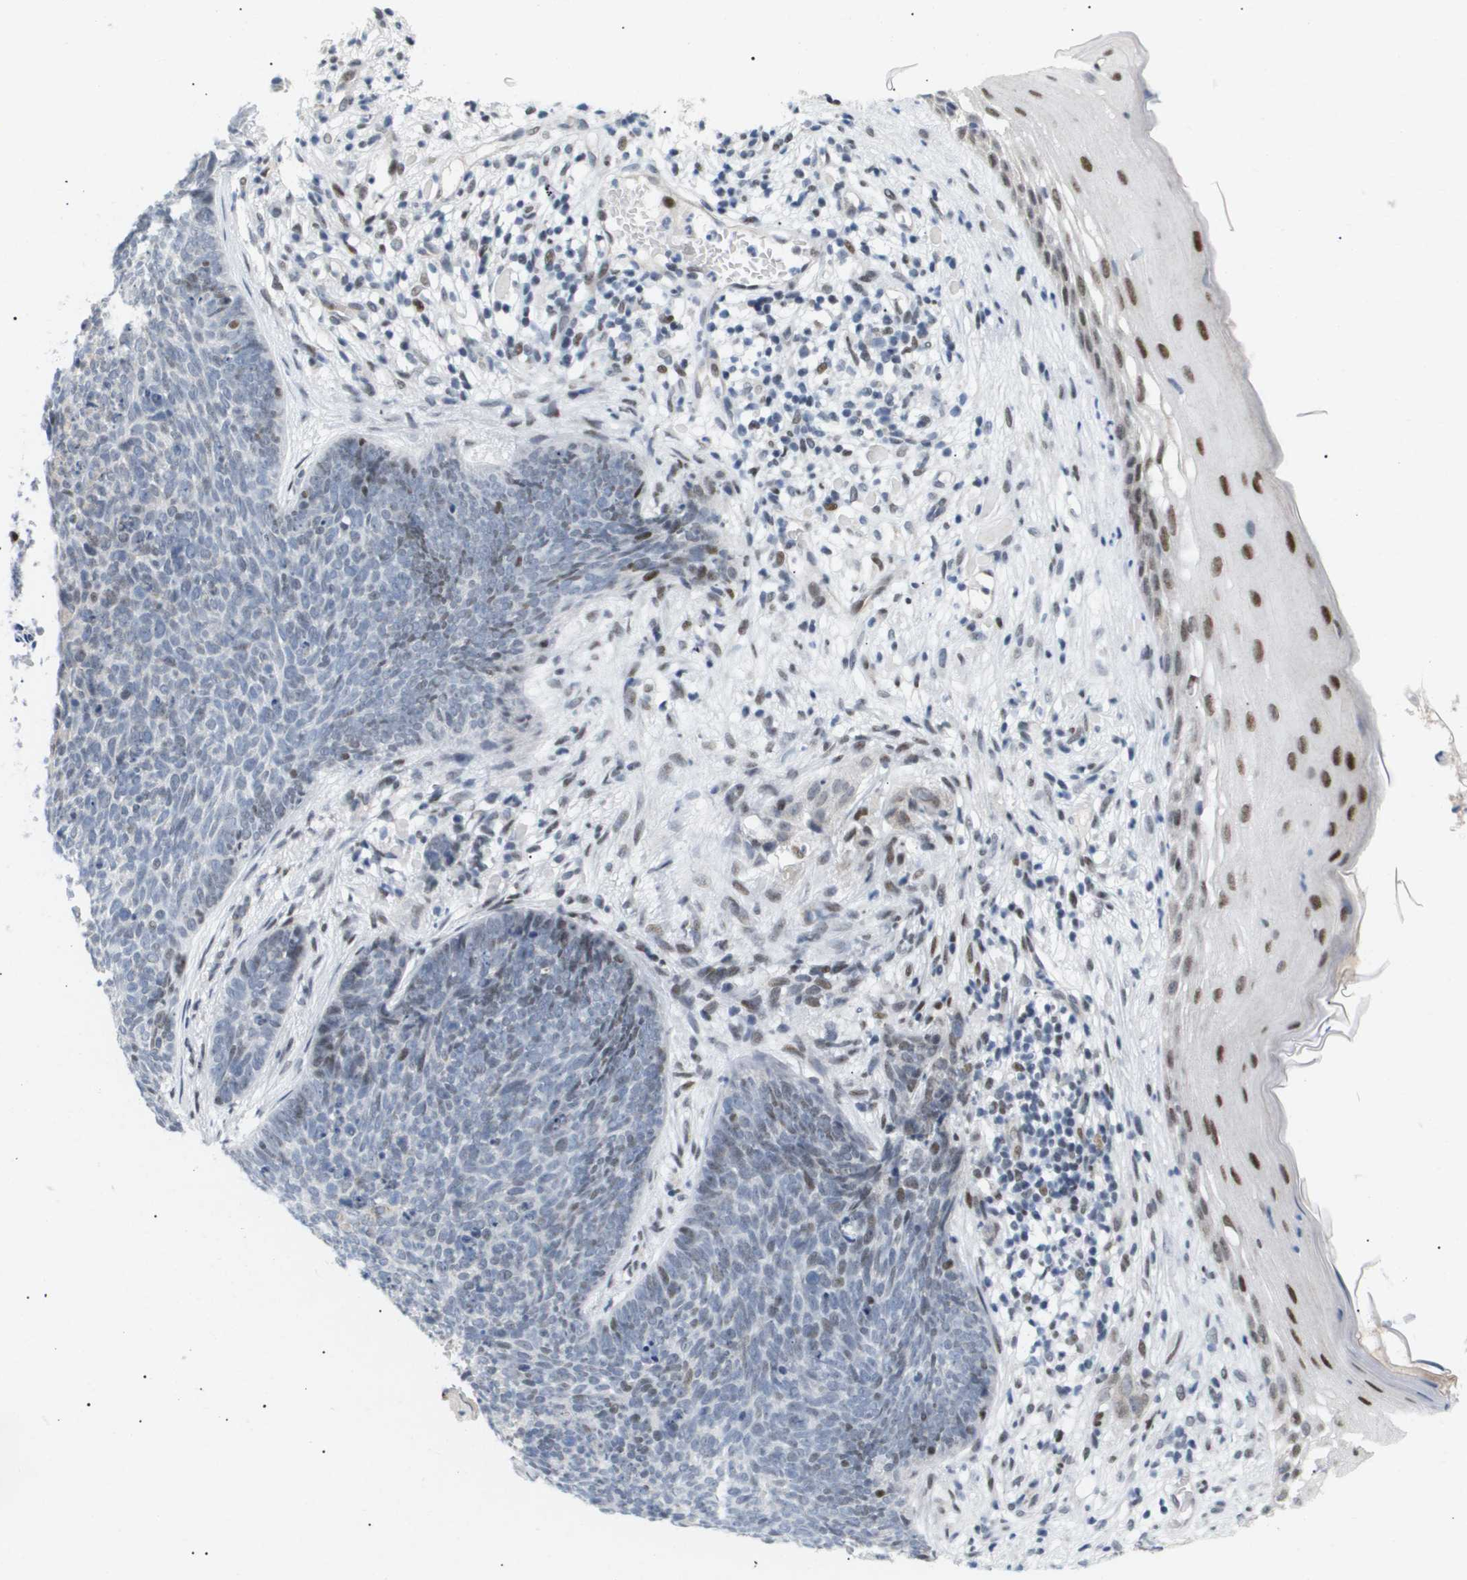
{"staining": {"intensity": "weak", "quantity": "<25%", "location": "nuclear"}, "tissue": "skin cancer", "cell_type": "Tumor cells", "image_type": "cancer", "snomed": [{"axis": "morphology", "description": "Basal cell carcinoma"}, {"axis": "topography", "description": "Skin"}], "caption": "Skin cancer (basal cell carcinoma) stained for a protein using immunohistochemistry (IHC) shows no positivity tumor cells.", "gene": "PPARD", "patient": {"sex": "female", "age": 70}}